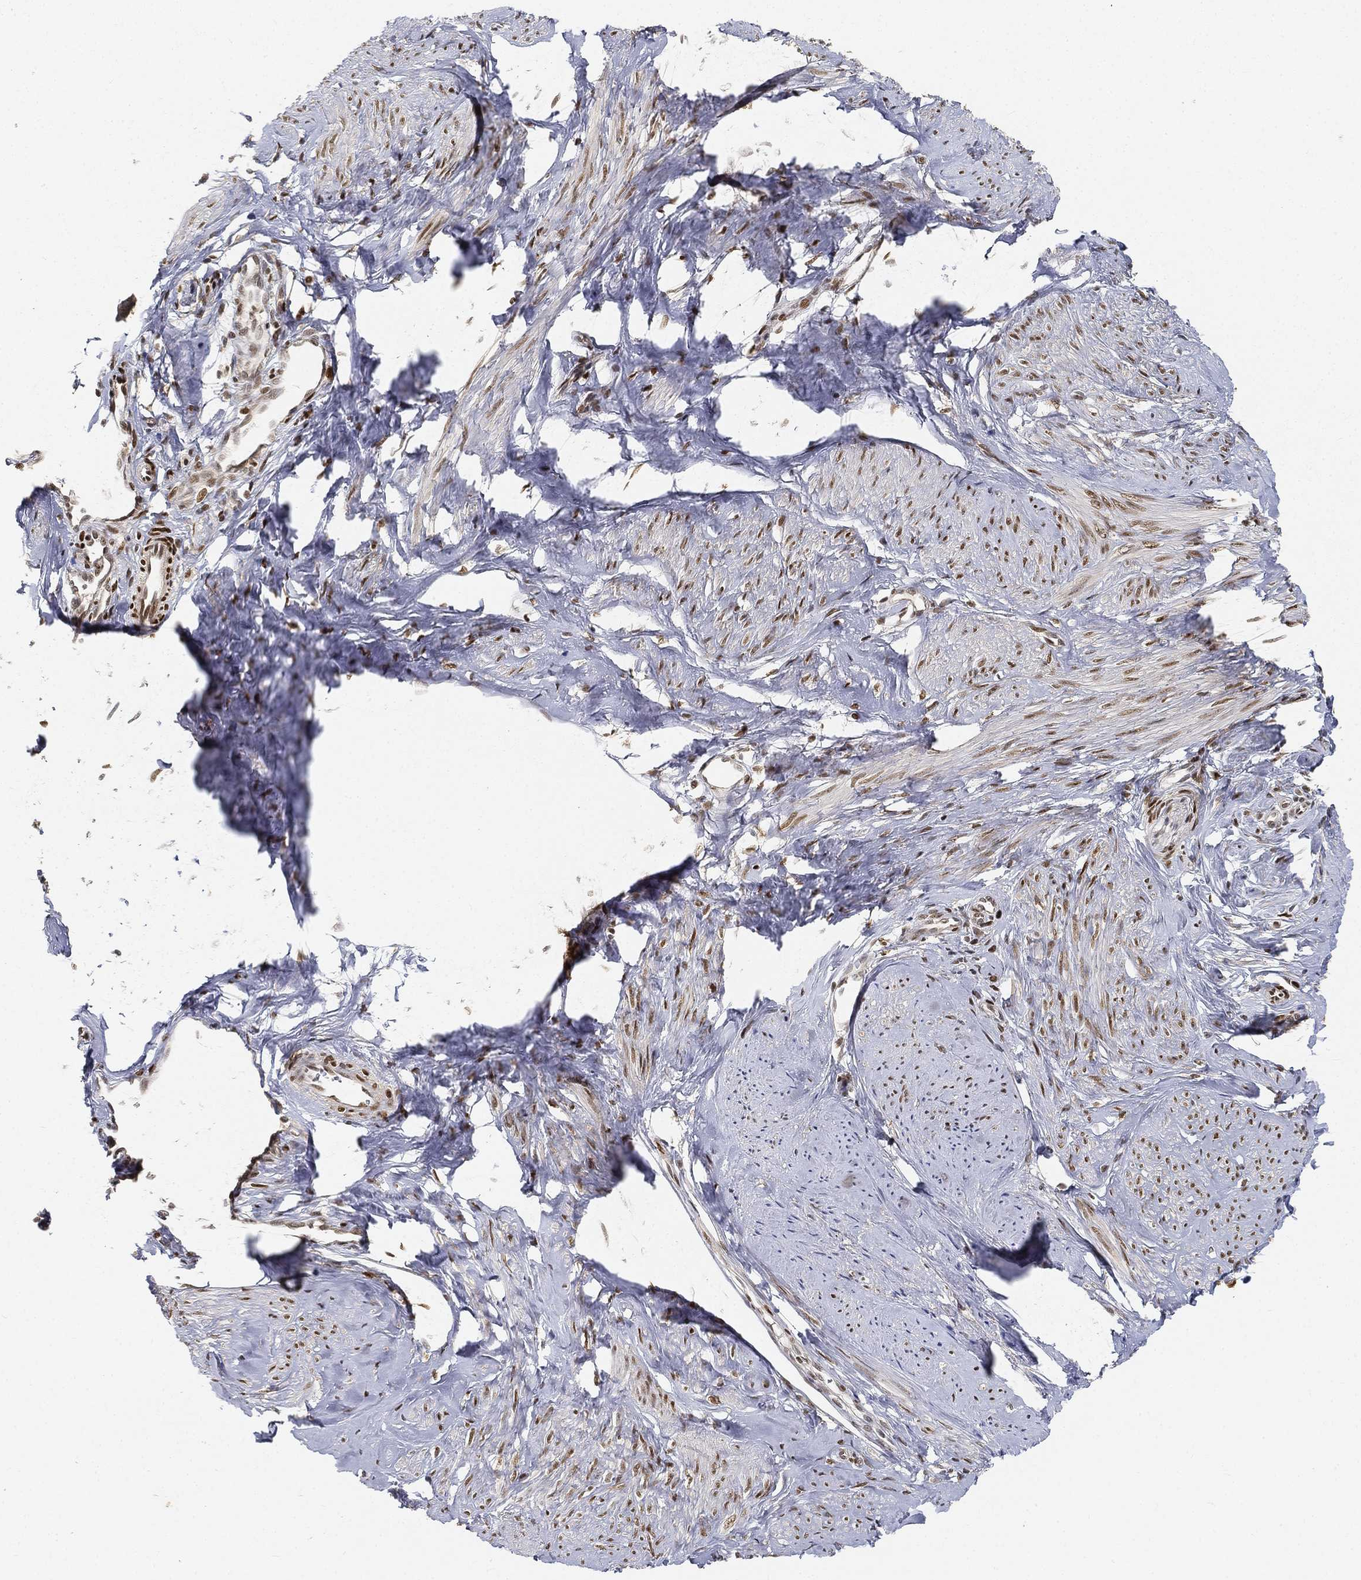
{"staining": {"intensity": "strong", "quantity": "25%-75%", "location": "nuclear"}, "tissue": "smooth muscle", "cell_type": "Smooth muscle cells", "image_type": "normal", "snomed": [{"axis": "morphology", "description": "Normal tissue, NOS"}, {"axis": "topography", "description": "Smooth muscle"}], "caption": "Immunohistochemistry (IHC) micrograph of unremarkable smooth muscle: smooth muscle stained using IHC reveals high levels of strong protein expression localized specifically in the nuclear of smooth muscle cells, appearing as a nuclear brown color.", "gene": "CRTC3", "patient": {"sex": "female", "age": 48}}